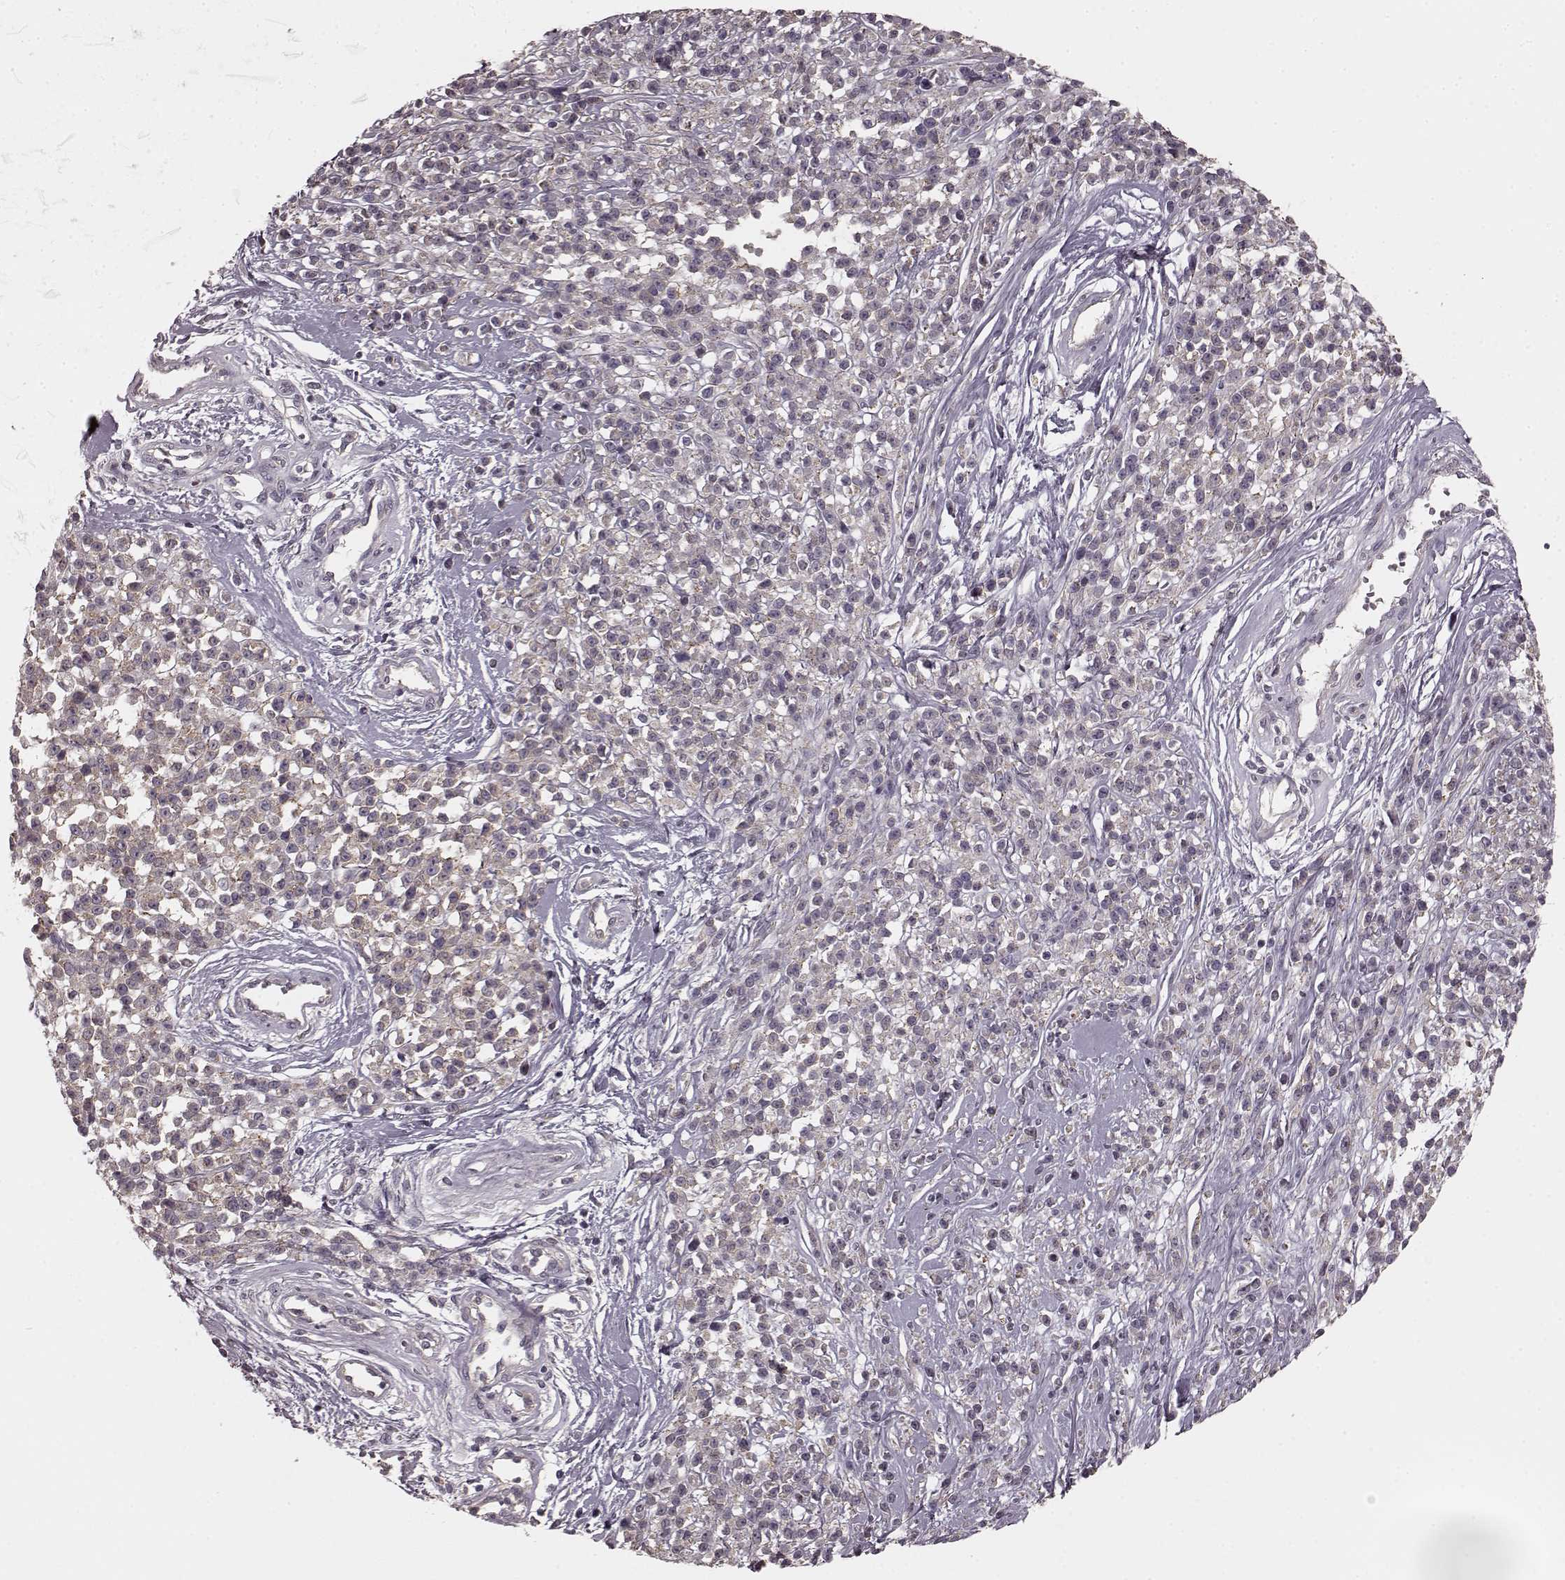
{"staining": {"intensity": "weak", "quantity": "<25%", "location": "cytoplasmic/membranous"}, "tissue": "melanoma", "cell_type": "Tumor cells", "image_type": "cancer", "snomed": [{"axis": "morphology", "description": "Malignant melanoma, NOS"}, {"axis": "topography", "description": "Skin"}, {"axis": "topography", "description": "Skin of trunk"}], "caption": "Immunohistochemical staining of human malignant melanoma demonstrates no significant positivity in tumor cells.", "gene": "PRKCE", "patient": {"sex": "male", "age": 74}}